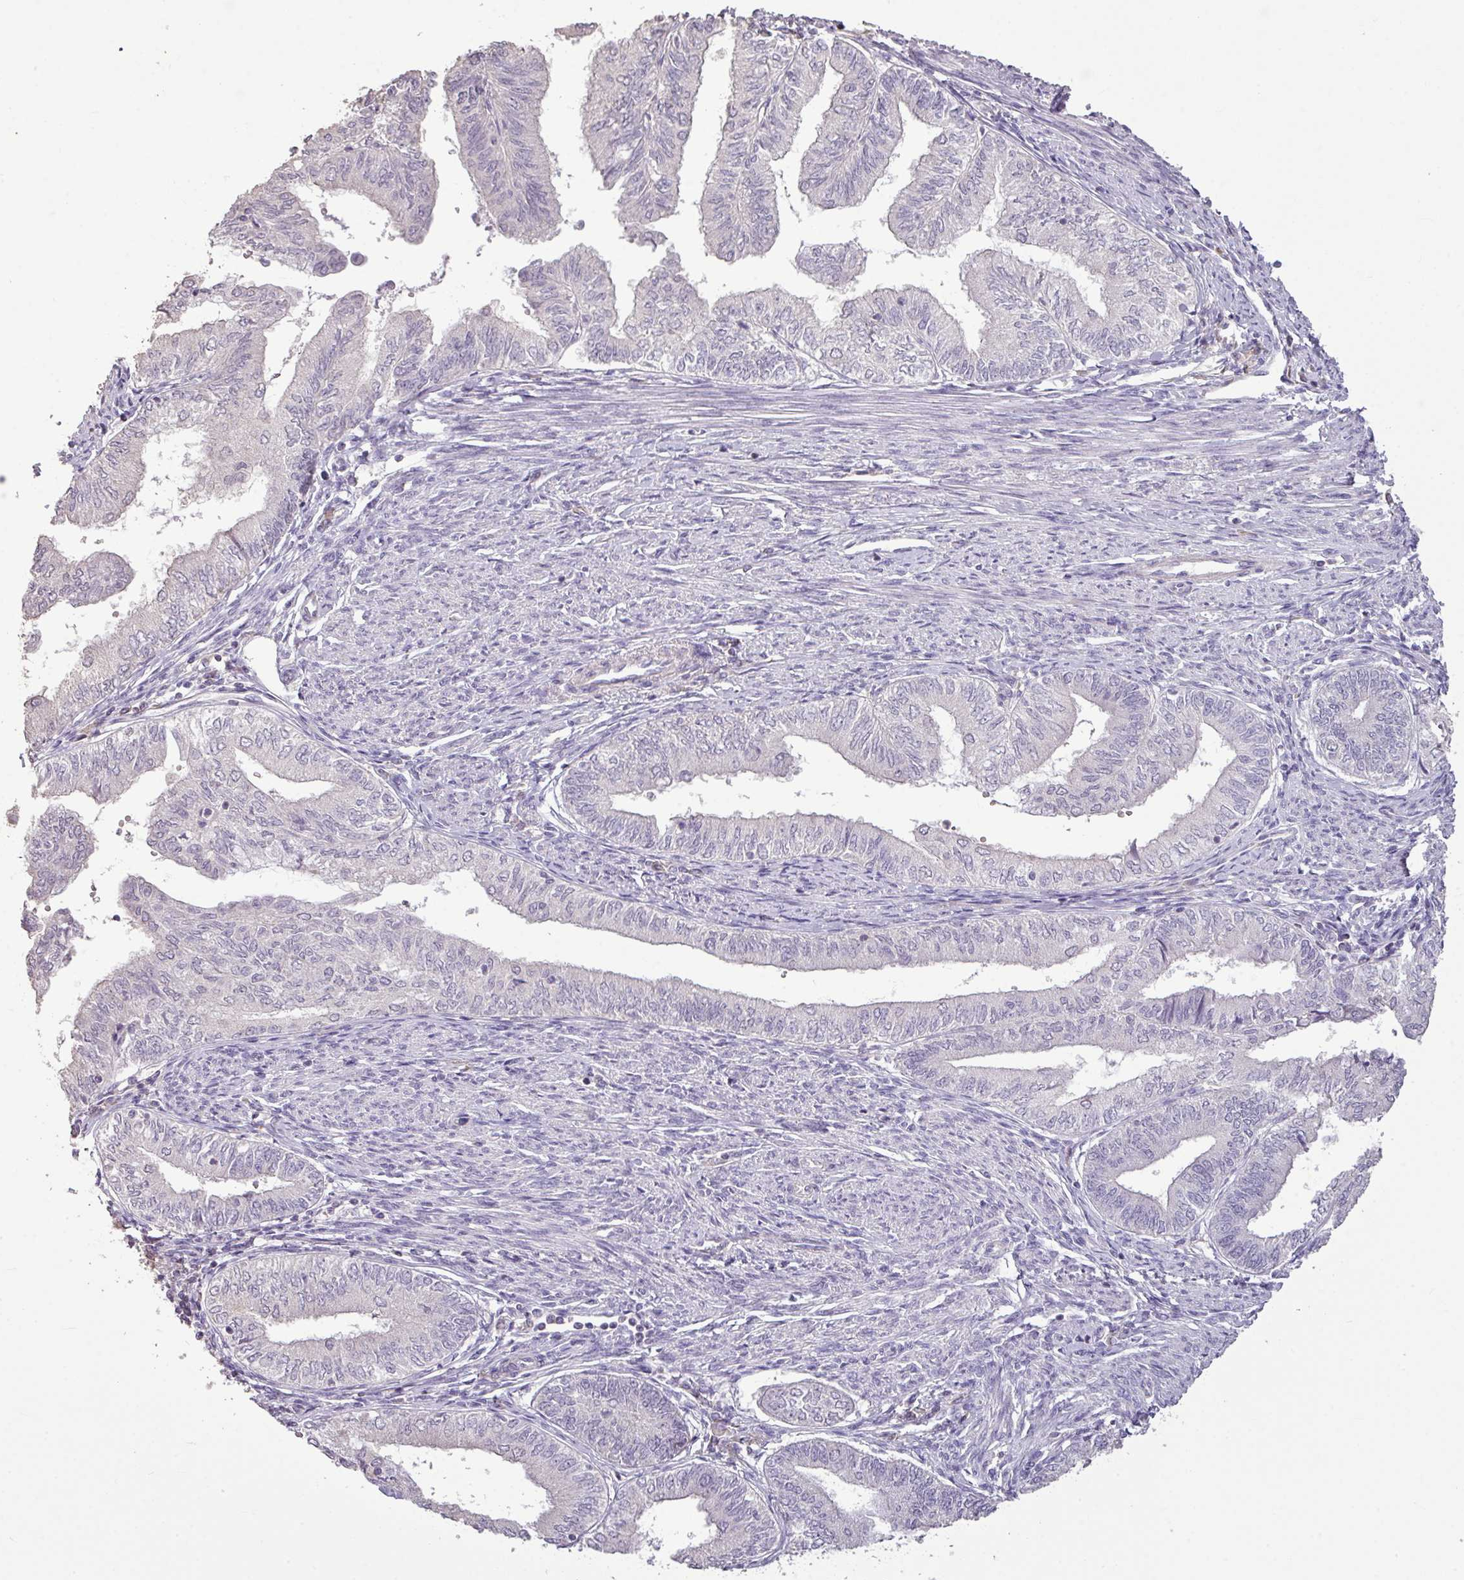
{"staining": {"intensity": "negative", "quantity": "none", "location": "none"}, "tissue": "endometrial cancer", "cell_type": "Tumor cells", "image_type": "cancer", "snomed": [{"axis": "morphology", "description": "Adenocarcinoma, NOS"}, {"axis": "topography", "description": "Endometrium"}], "caption": "DAB (3,3'-diaminobenzidine) immunohistochemical staining of endometrial cancer (adenocarcinoma) demonstrates no significant positivity in tumor cells.", "gene": "LY9", "patient": {"sex": "female", "age": 66}}